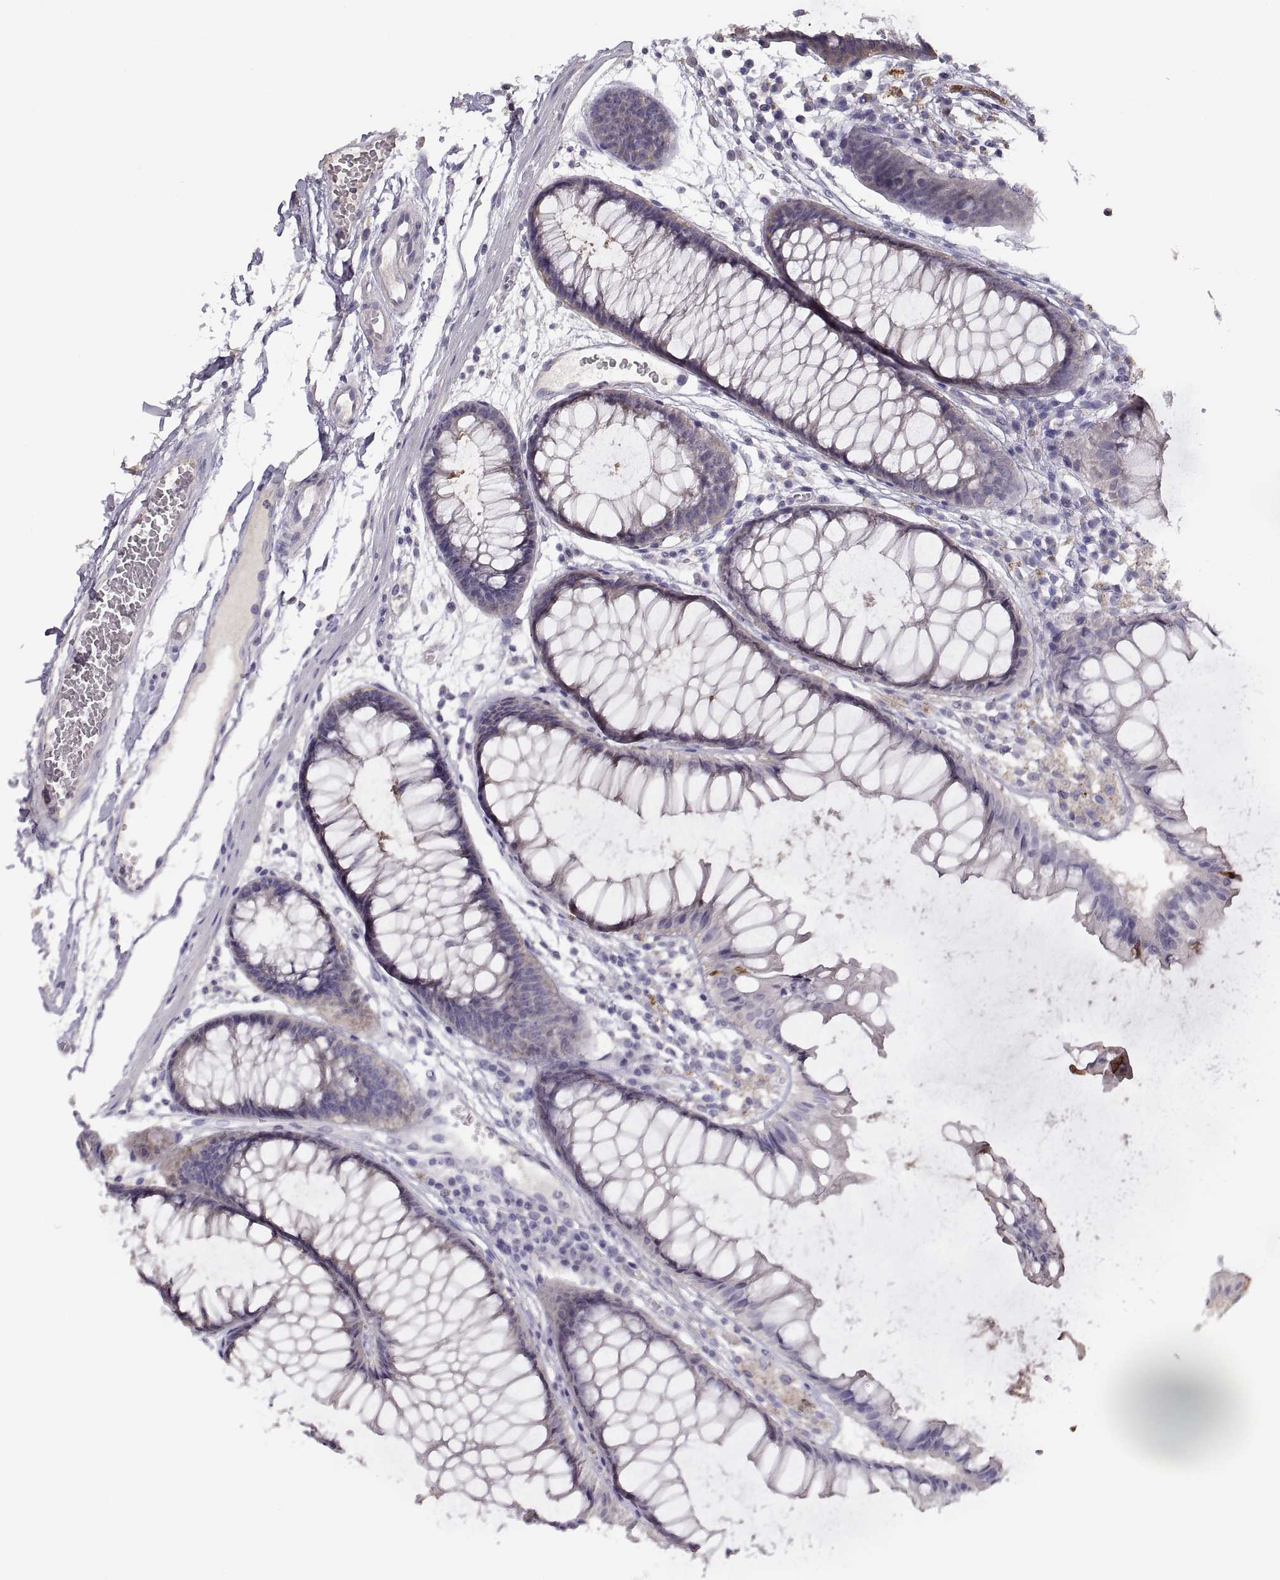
{"staining": {"intensity": "negative", "quantity": "none", "location": "none"}, "tissue": "colon", "cell_type": "Endothelial cells", "image_type": "normal", "snomed": [{"axis": "morphology", "description": "Normal tissue, NOS"}, {"axis": "morphology", "description": "Adenocarcinoma, NOS"}, {"axis": "topography", "description": "Colon"}], "caption": "The histopathology image demonstrates no staining of endothelial cells in normal colon. The staining is performed using DAB (3,3'-diaminobenzidine) brown chromogen with nuclei counter-stained in using hematoxylin.", "gene": "NMNAT2", "patient": {"sex": "male", "age": 65}}